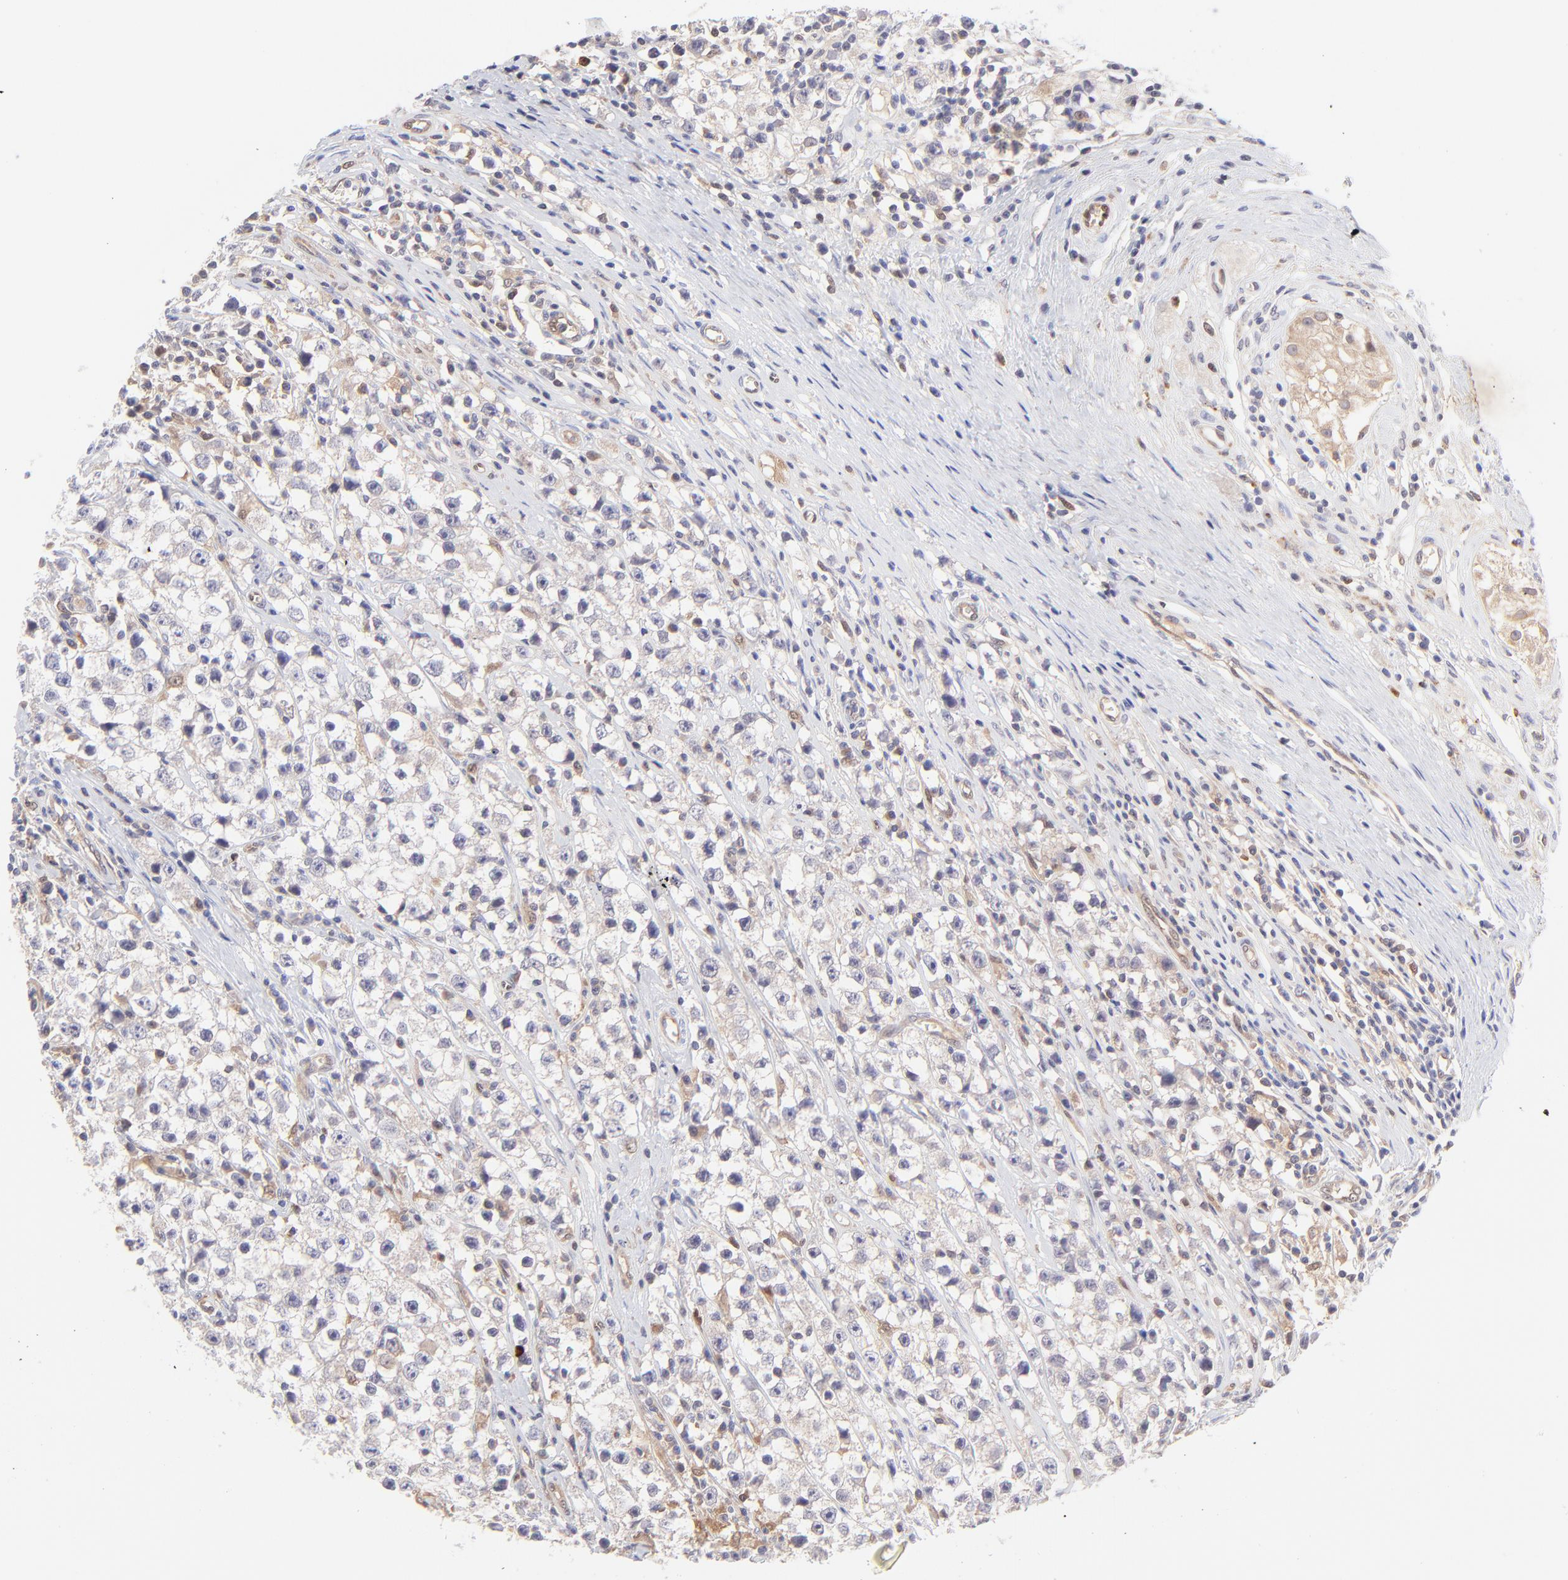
{"staining": {"intensity": "negative", "quantity": "none", "location": "none"}, "tissue": "testis cancer", "cell_type": "Tumor cells", "image_type": "cancer", "snomed": [{"axis": "morphology", "description": "Seminoma, NOS"}, {"axis": "topography", "description": "Testis"}], "caption": "Tumor cells are negative for brown protein staining in testis cancer (seminoma).", "gene": "HYAL1", "patient": {"sex": "male", "age": 35}}